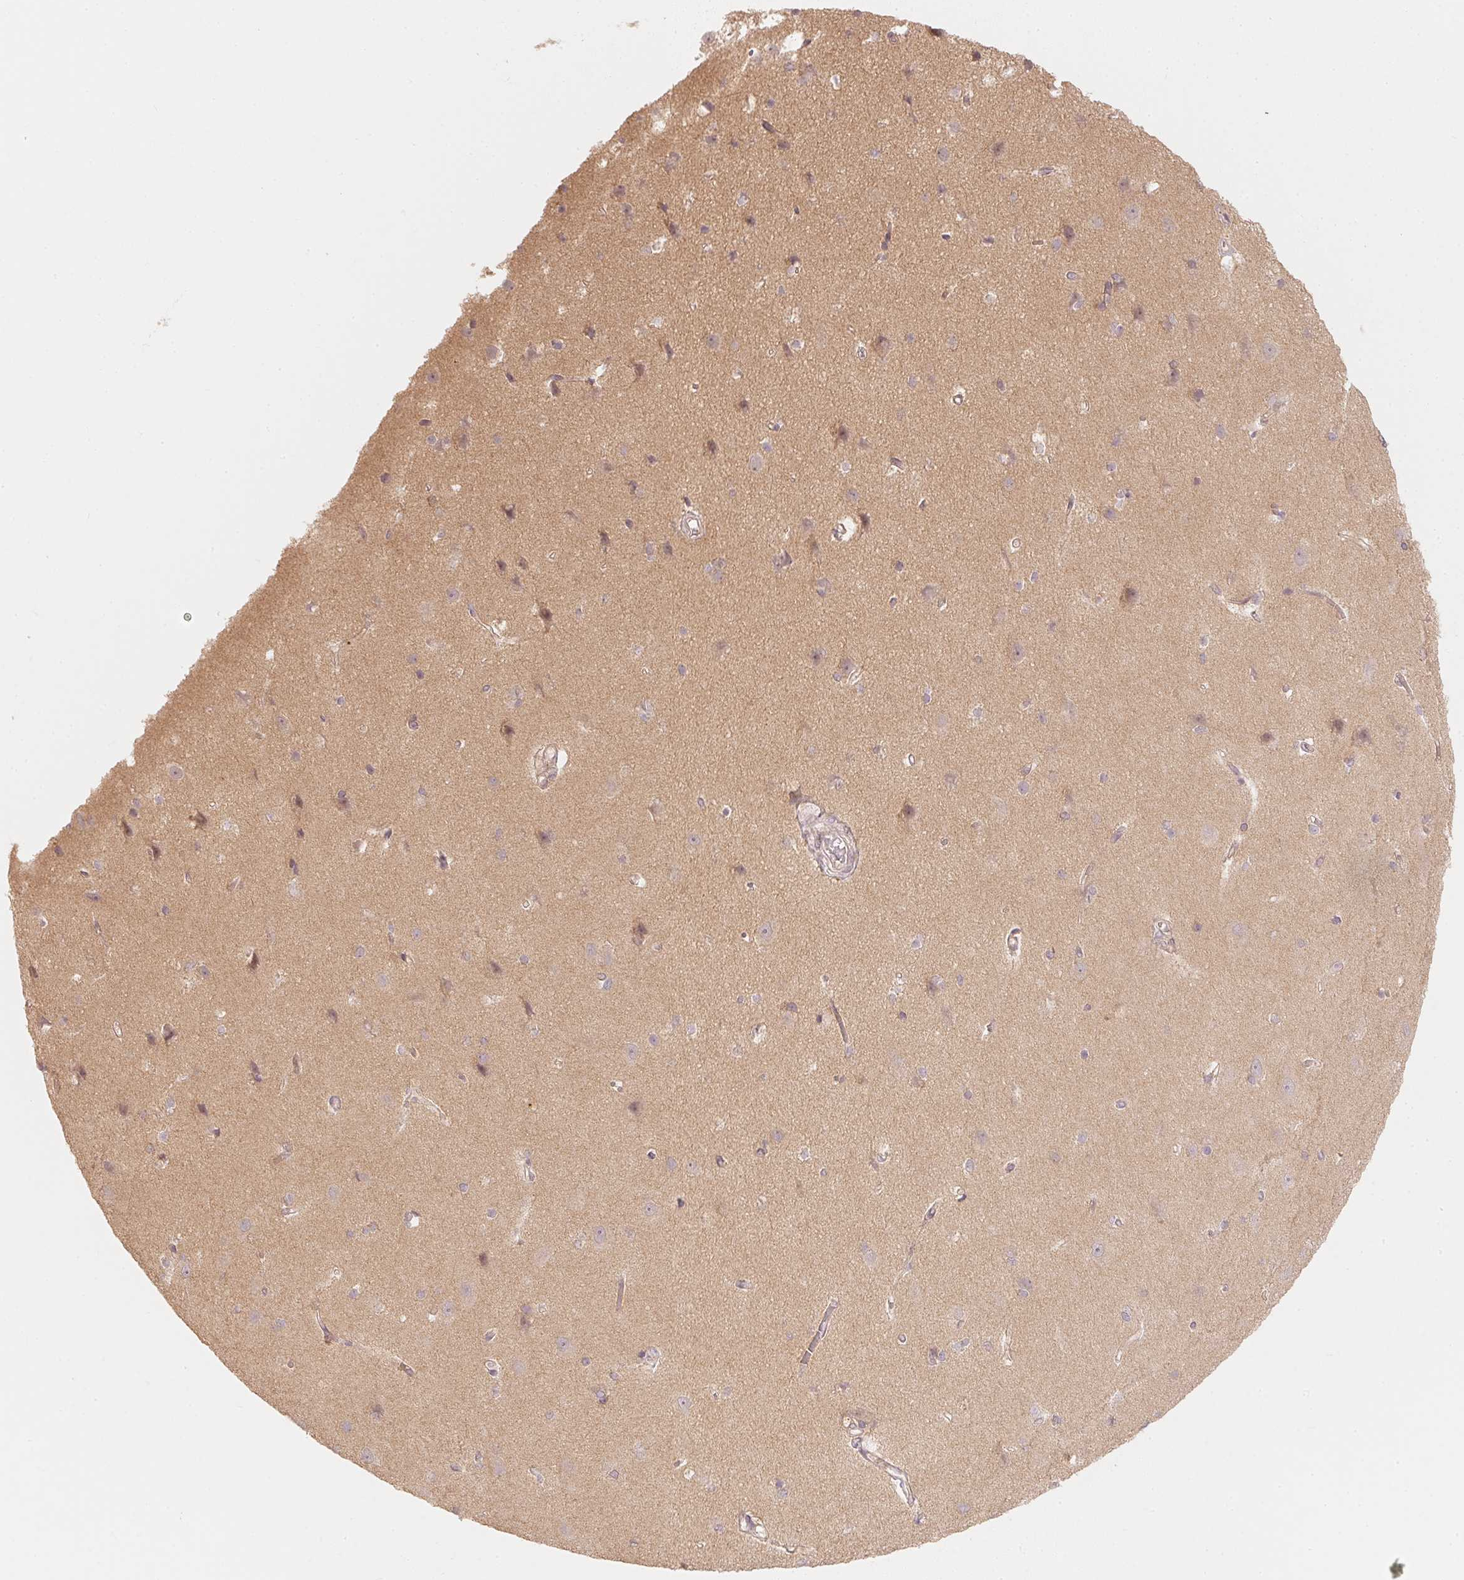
{"staining": {"intensity": "weak", "quantity": "<25%", "location": "cytoplasmic/membranous"}, "tissue": "cerebral cortex", "cell_type": "Endothelial cells", "image_type": "normal", "snomed": [{"axis": "morphology", "description": "Normal tissue, NOS"}, {"axis": "topography", "description": "Cerebral cortex"}], "caption": "Immunohistochemical staining of benign human cerebral cortex exhibits no significant positivity in endothelial cells. (DAB (3,3'-diaminobenzidine) IHC, high magnification).", "gene": "WDR54", "patient": {"sex": "male", "age": 37}}